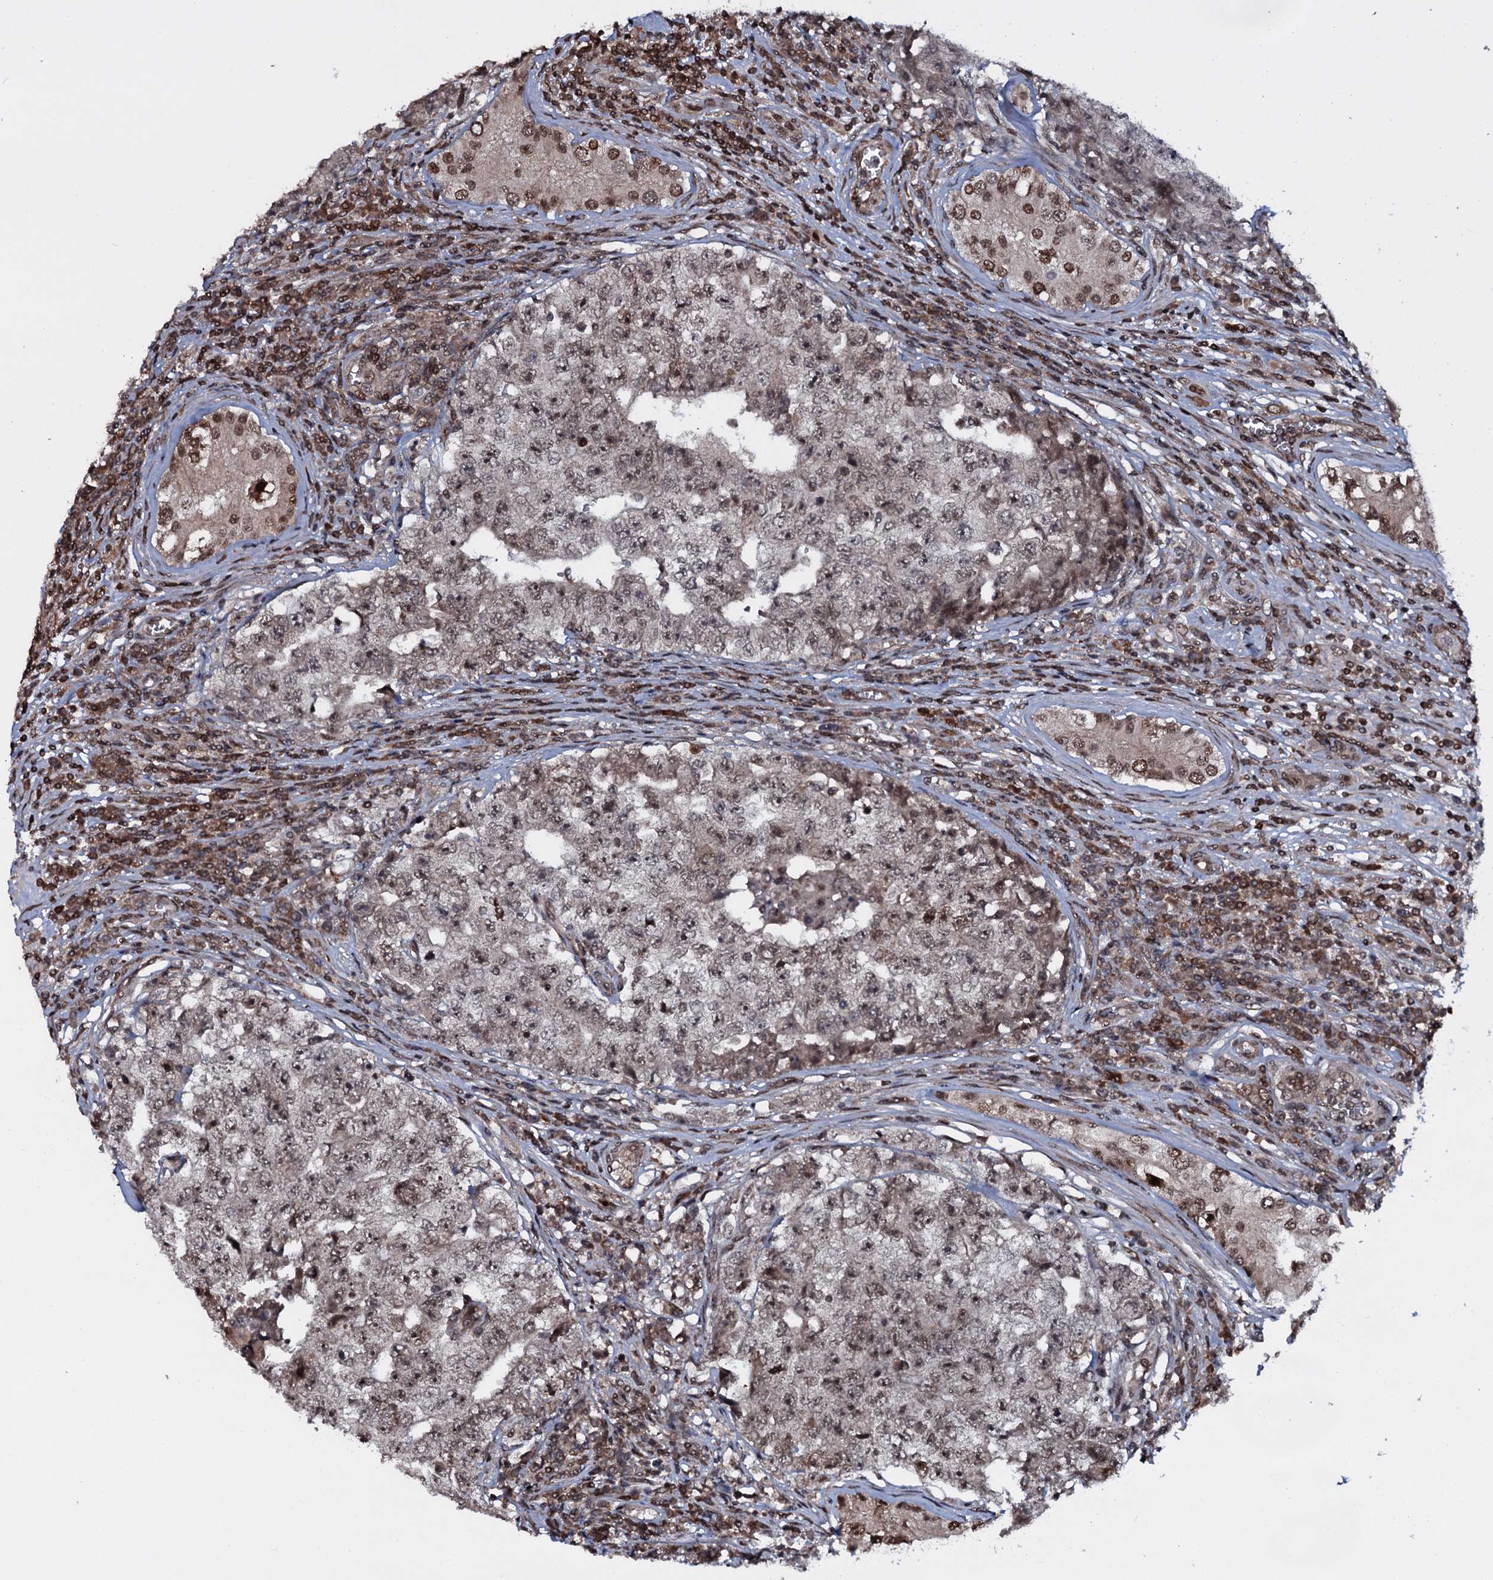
{"staining": {"intensity": "weak", "quantity": ">75%", "location": "nuclear"}, "tissue": "testis cancer", "cell_type": "Tumor cells", "image_type": "cancer", "snomed": [{"axis": "morphology", "description": "Carcinoma, Embryonal, NOS"}, {"axis": "topography", "description": "Testis"}], "caption": "Brown immunohistochemical staining in embryonal carcinoma (testis) demonstrates weak nuclear expression in approximately >75% of tumor cells.", "gene": "HDDC3", "patient": {"sex": "male", "age": 17}}